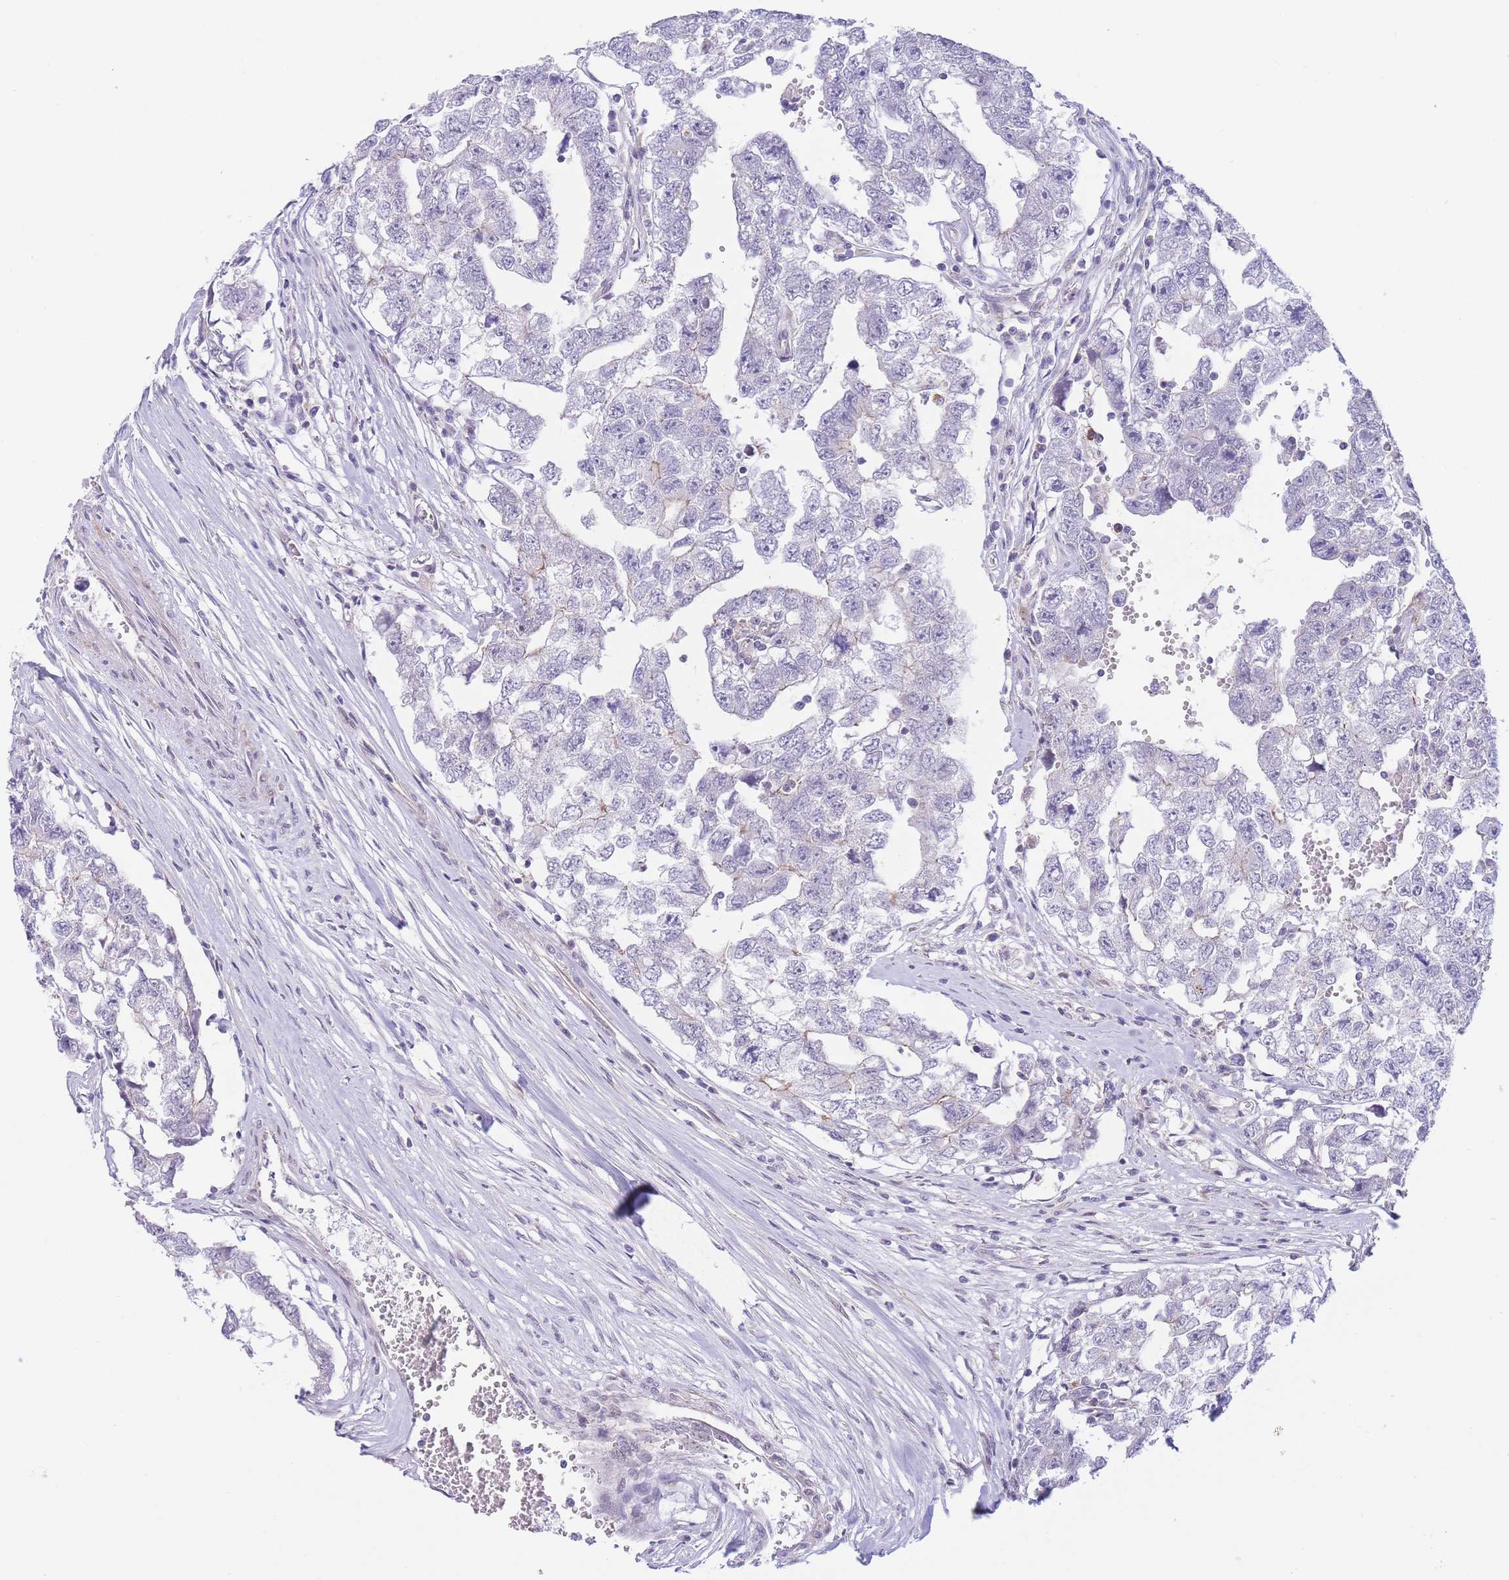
{"staining": {"intensity": "negative", "quantity": "none", "location": "none"}, "tissue": "testis cancer", "cell_type": "Tumor cells", "image_type": "cancer", "snomed": [{"axis": "morphology", "description": "Carcinoma, Embryonal, NOS"}, {"axis": "topography", "description": "Testis"}], "caption": "An IHC image of testis embryonal carcinoma is shown. There is no staining in tumor cells of testis embryonal carcinoma.", "gene": "C9orf152", "patient": {"sex": "male", "age": 22}}